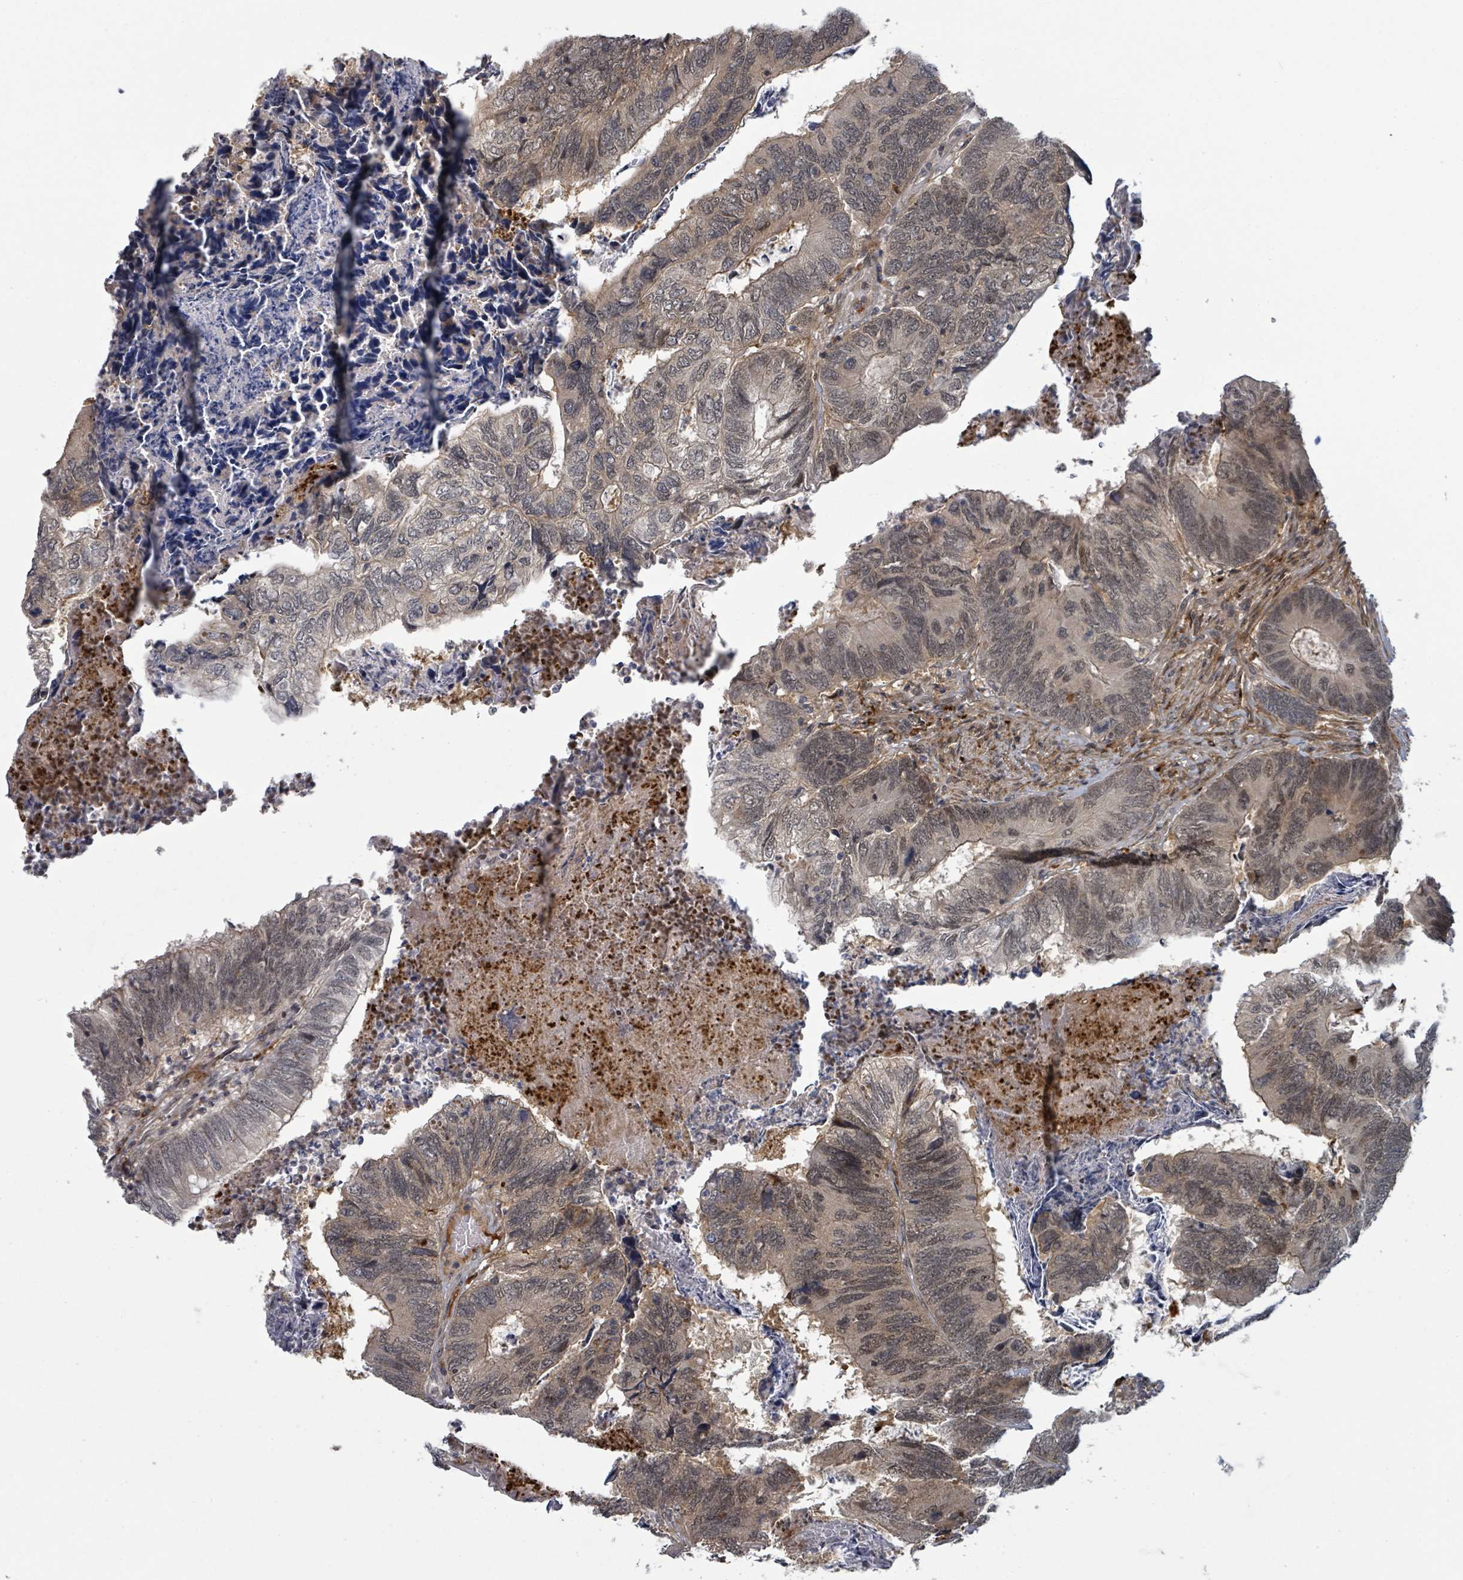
{"staining": {"intensity": "moderate", "quantity": "<25%", "location": "cytoplasmic/membranous,nuclear"}, "tissue": "colorectal cancer", "cell_type": "Tumor cells", "image_type": "cancer", "snomed": [{"axis": "morphology", "description": "Adenocarcinoma, NOS"}, {"axis": "topography", "description": "Colon"}], "caption": "DAB immunohistochemical staining of colorectal cancer (adenocarcinoma) shows moderate cytoplasmic/membranous and nuclear protein expression in approximately <25% of tumor cells.", "gene": "GTF3C1", "patient": {"sex": "female", "age": 67}}